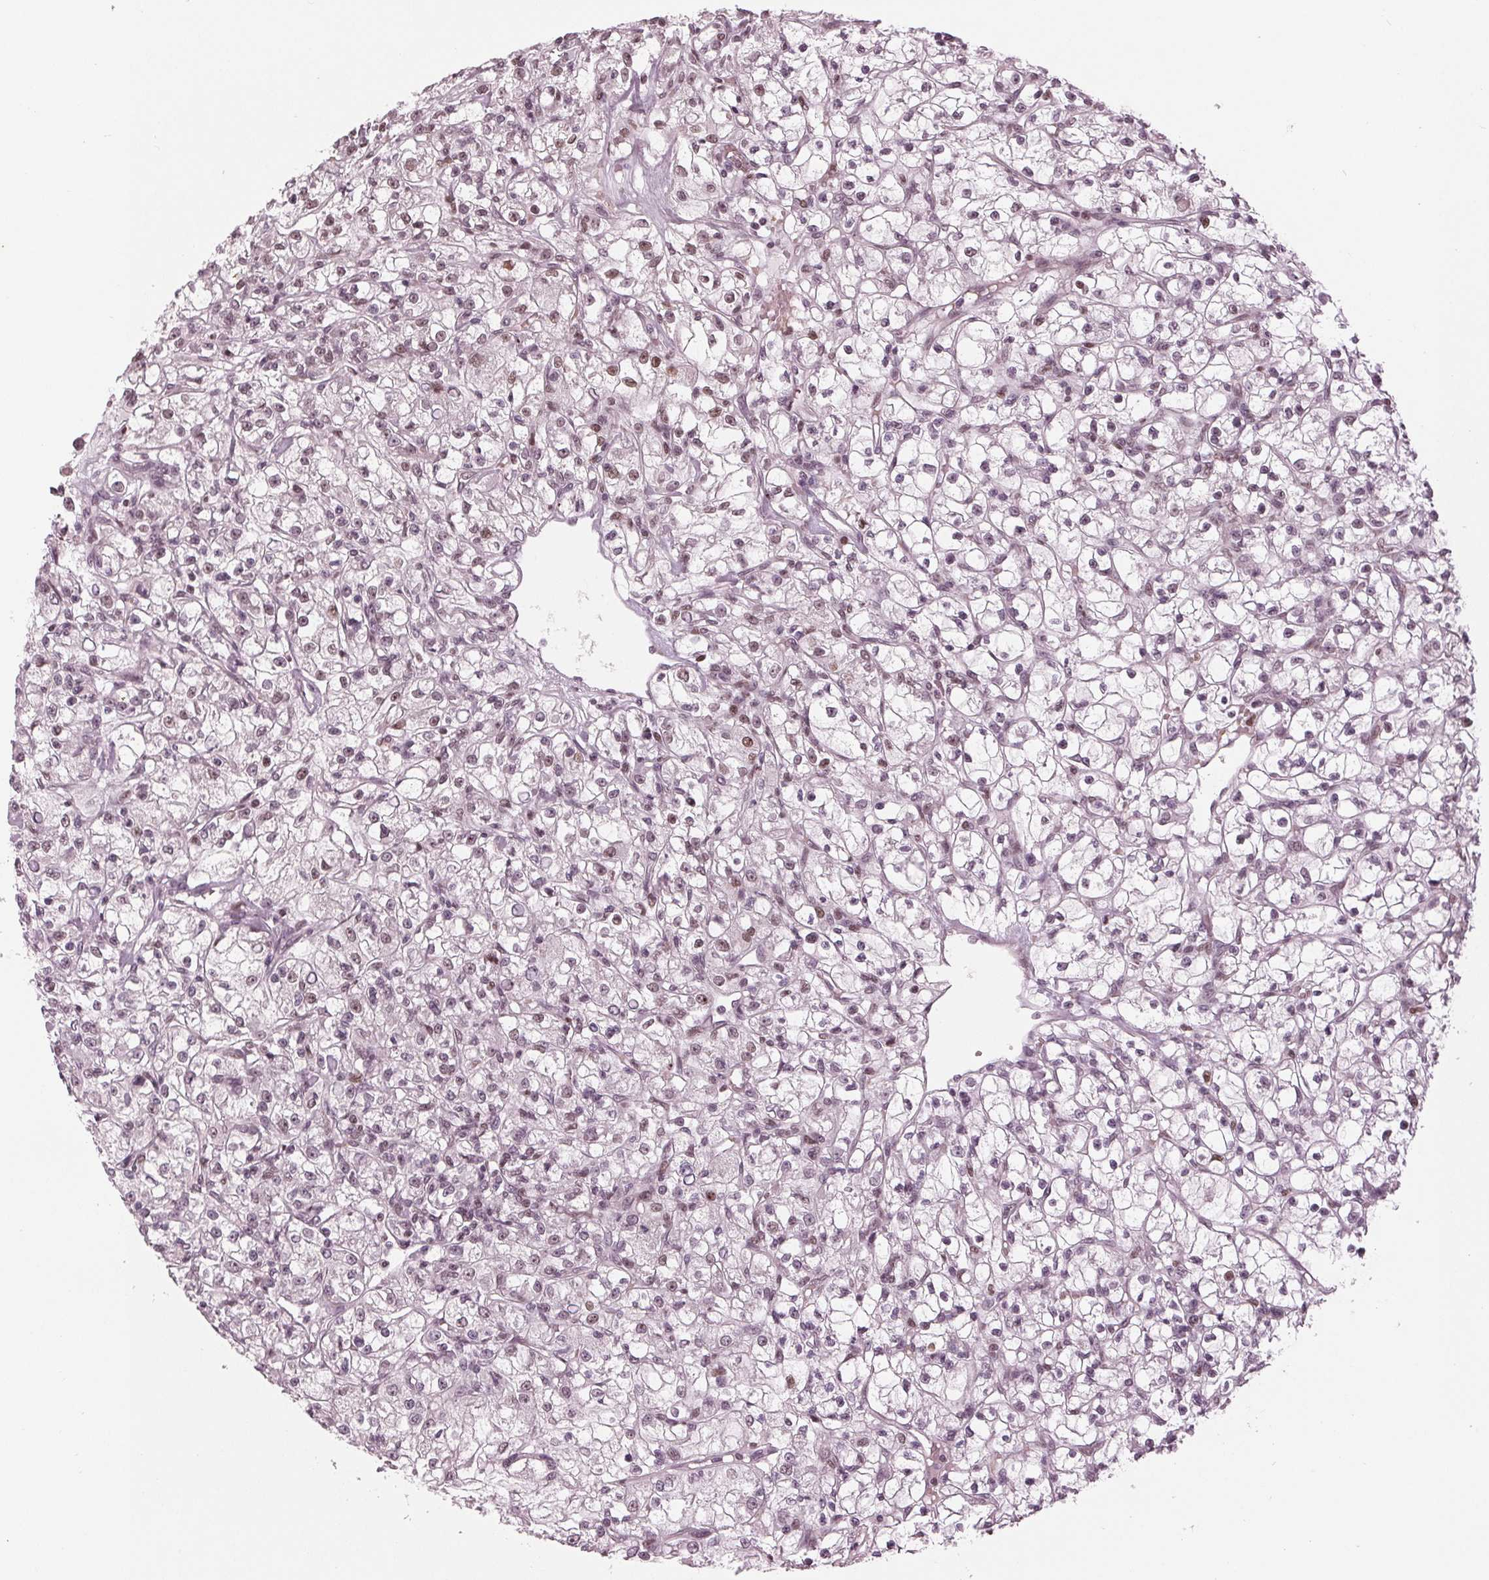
{"staining": {"intensity": "weak", "quantity": "<25%", "location": "nuclear"}, "tissue": "renal cancer", "cell_type": "Tumor cells", "image_type": "cancer", "snomed": [{"axis": "morphology", "description": "Adenocarcinoma, NOS"}, {"axis": "topography", "description": "Kidney"}], "caption": "Human renal cancer stained for a protein using immunohistochemistry (IHC) shows no positivity in tumor cells.", "gene": "DNMT3L", "patient": {"sex": "female", "age": 59}}